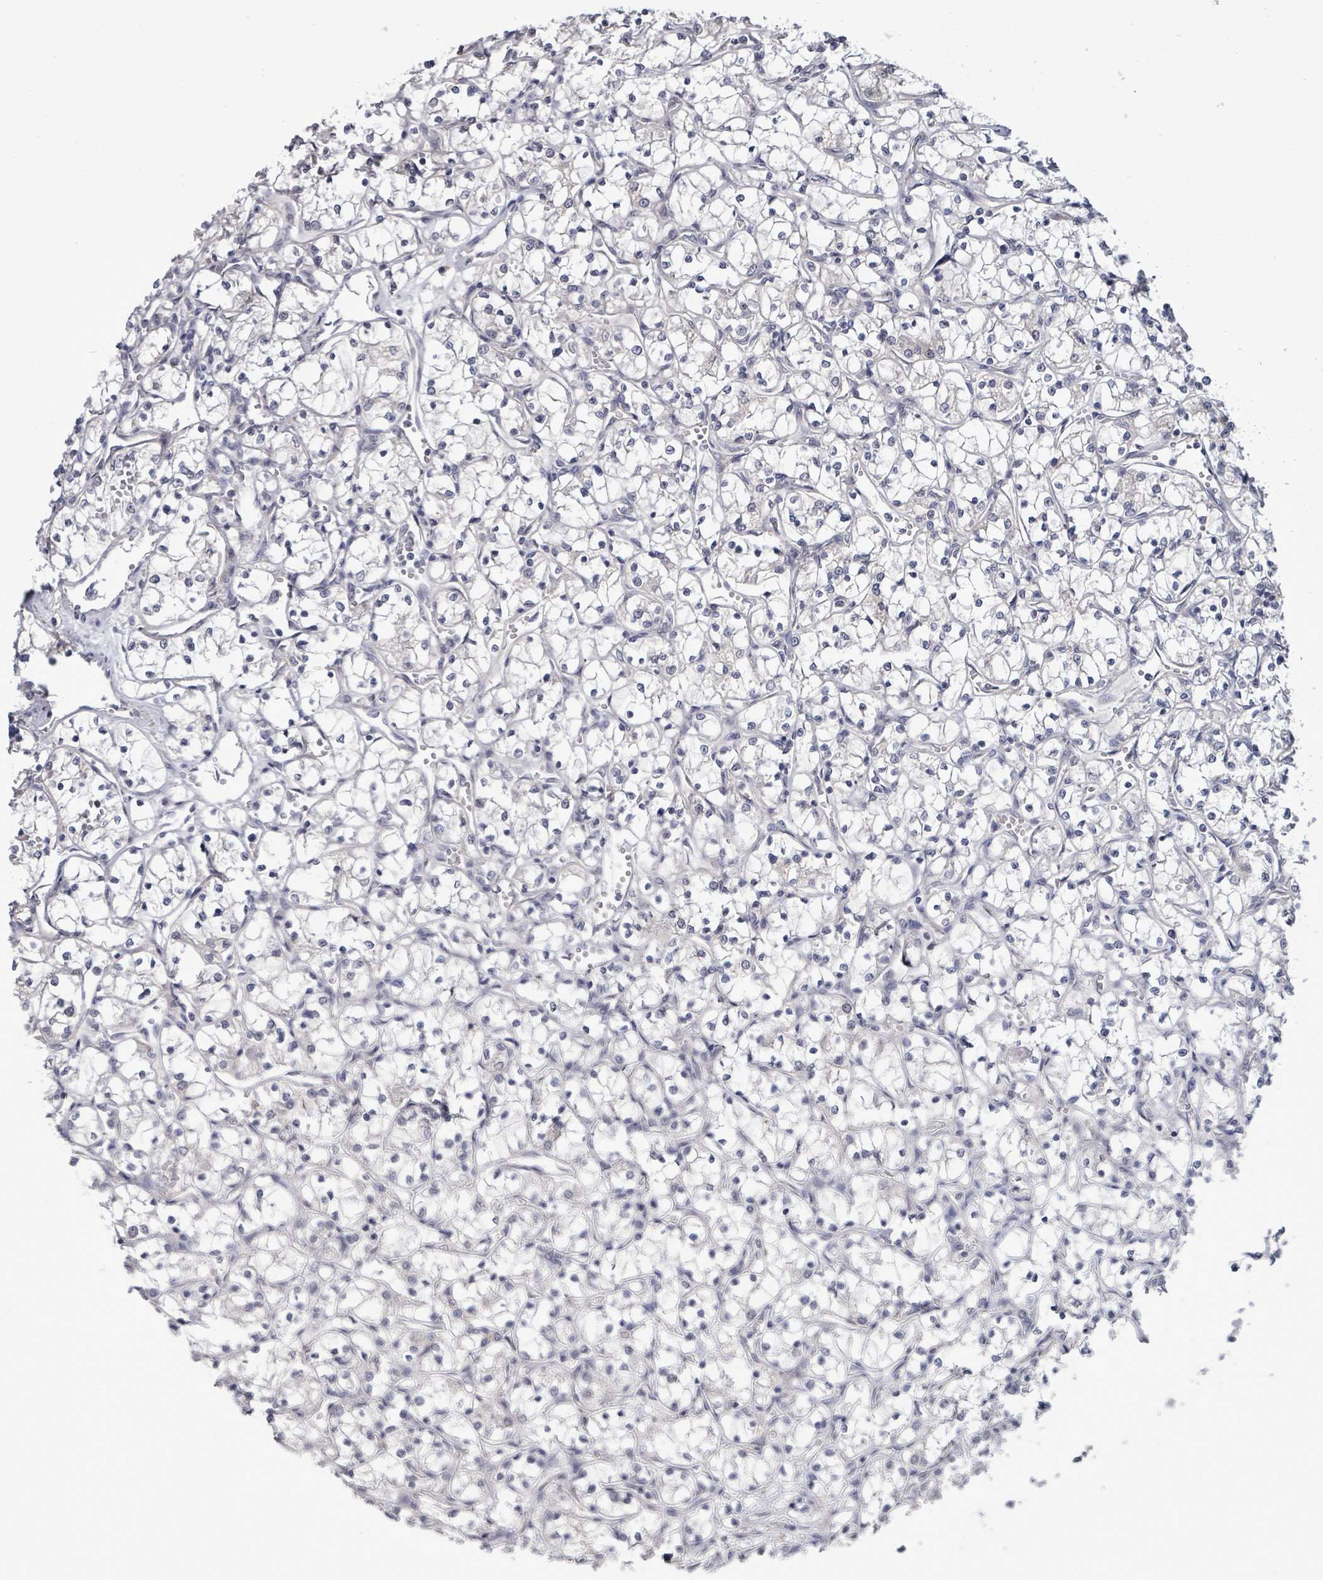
{"staining": {"intensity": "negative", "quantity": "none", "location": "none"}, "tissue": "renal cancer", "cell_type": "Tumor cells", "image_type": "cancer", "snomed": [{"axis": "morphology", "description": "Adenocarcinoma, NOS"}, {"axis": "topography", "description": "Kidney"}], "caption": "Immunohistochemical staining of renal adenocarcinoma reveals no significant expression in tumor cells.", "gene": "POMGNT2", "patient": {"sex": "female", "age": 69}}